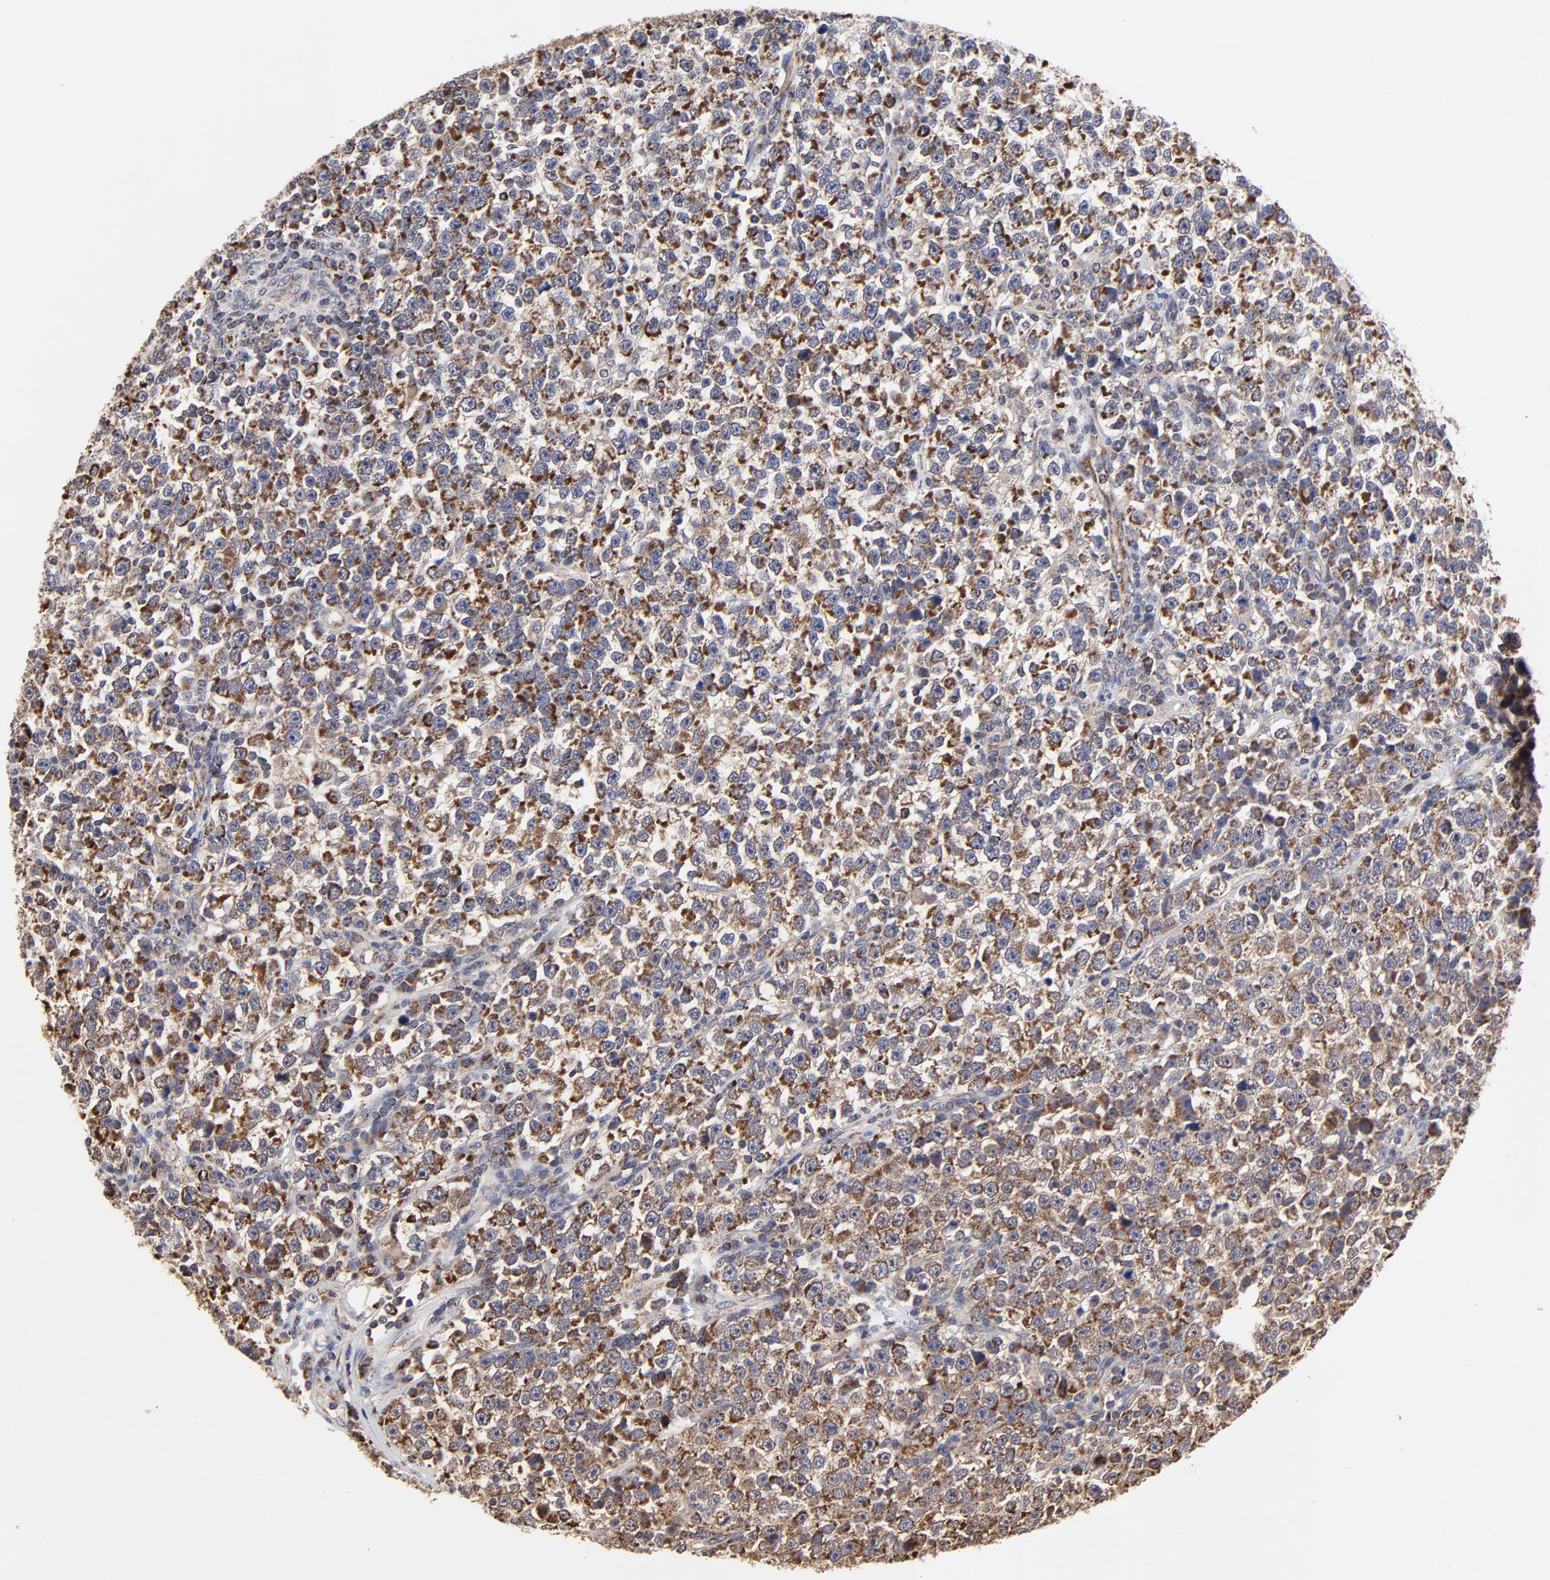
{"staining": {"intensity": "moderate", "quantity": ">75%", "location": "cytoplasmic/membranous"}, "tissue": "testis cancer", "cell_type": "Tumor cells", "image_type": "cancer", "snomed": [{"axis": "morphology", "description": "Seminoma, NOS"}, {"axis": "topography", "description": "Testis"}], "caption": "Approximately >75% of tumor cells in testis cancer (seminoma) display moderate cytoplasmic/membranous protein positivity as visualized by brown immunohistochemical staining.", "gene": "ZNF550", "patient": {"sex": "male", "age": 43}}